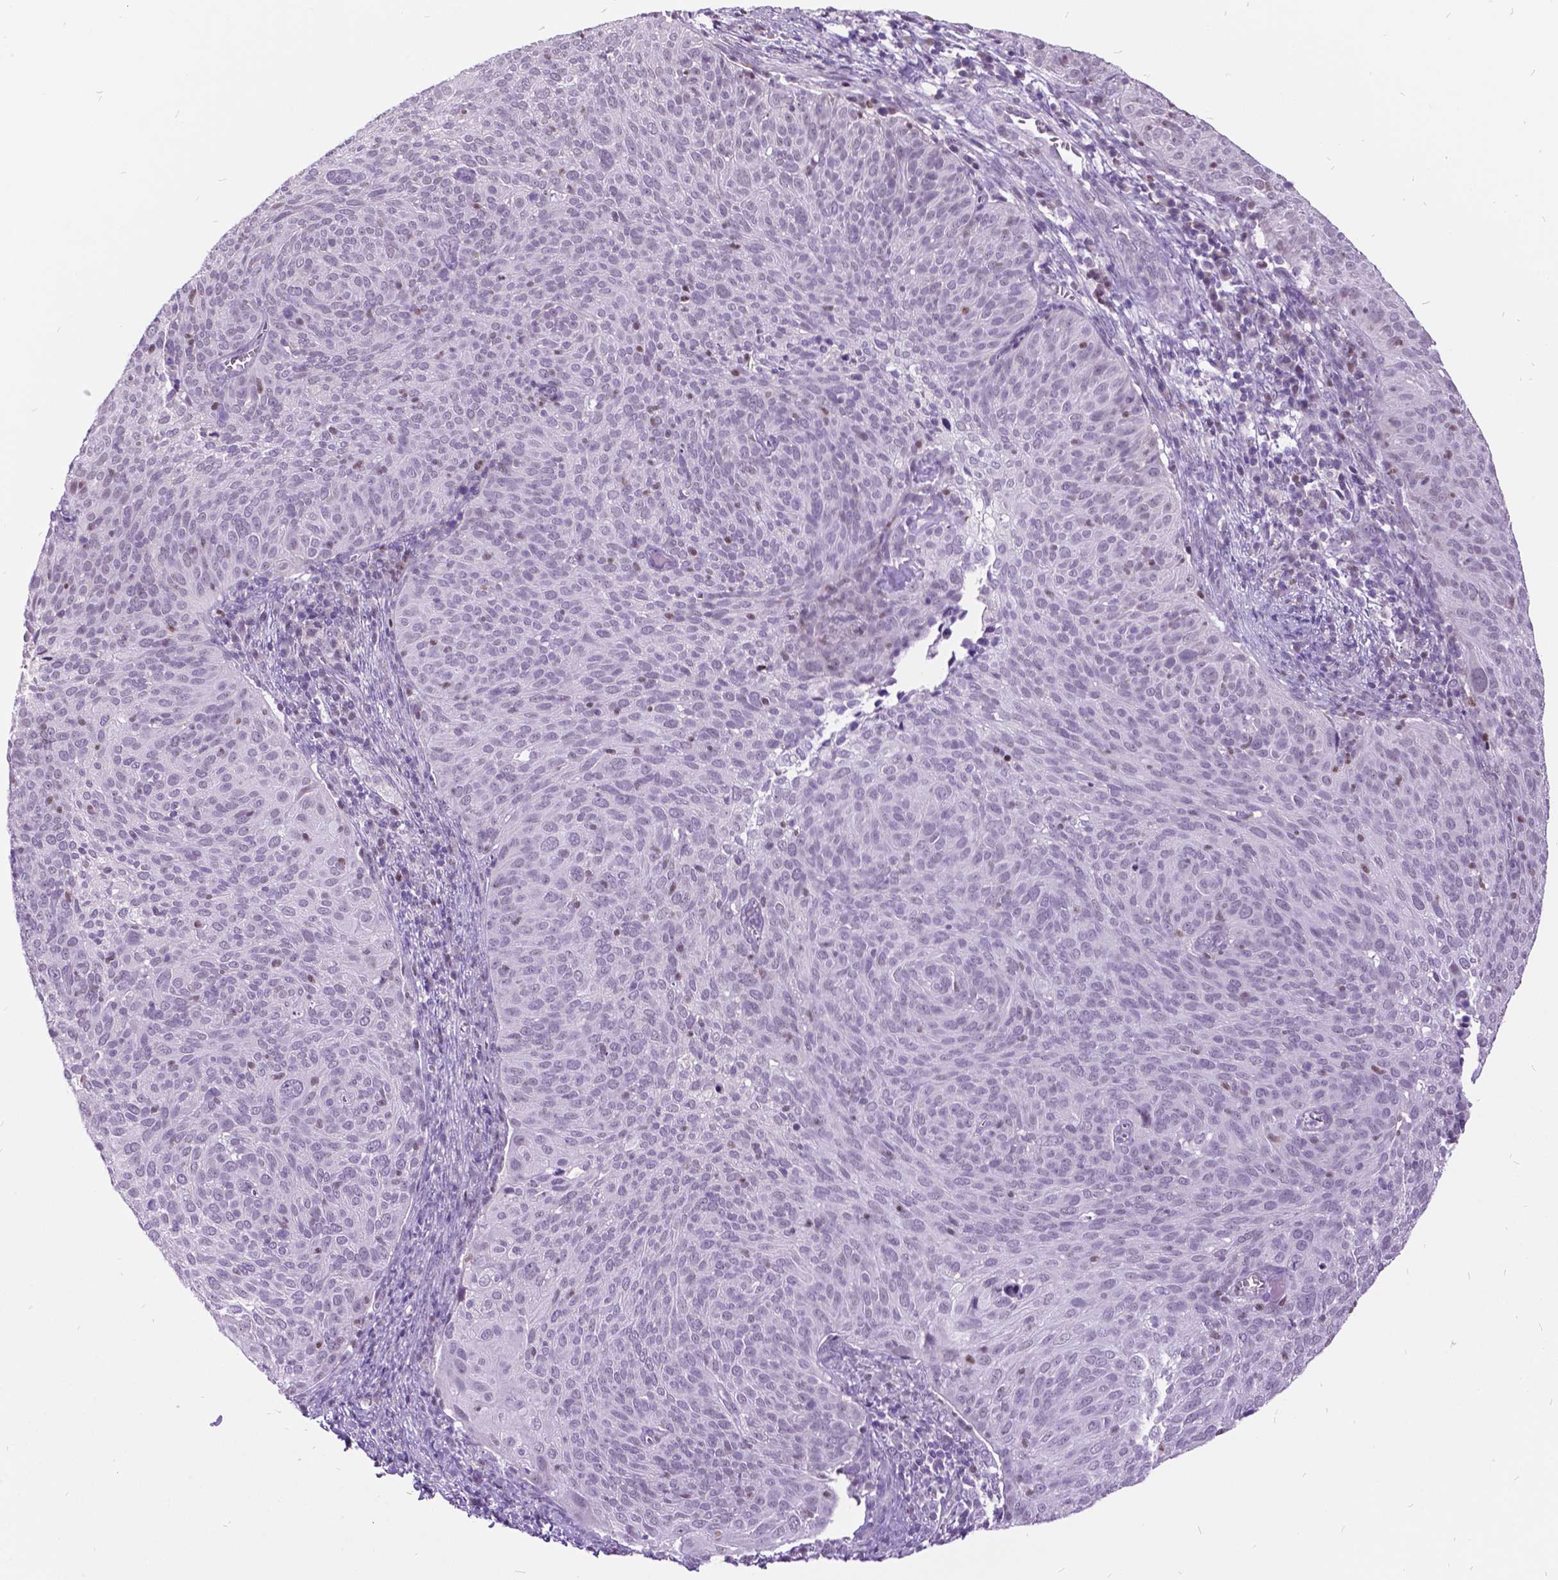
{"staining": {"intensity": "negative", "quantity": "none", "location": "none"}, "tissue": "cervical cancer", "cell_type": "Tumor cells", "image_type": "cancer", "snomed": [{"axis": "morphology", "description": "Squamous cell carcinoma, NOS"}, {"axis": "topography", "description": "Cervix"}], "caption": "A photomicrograph of human cervical squamous cell carcinoma is negative for staining in tumor cells.", "gene": "DPF3", "patient": {"sex": "female", "age": 39}}